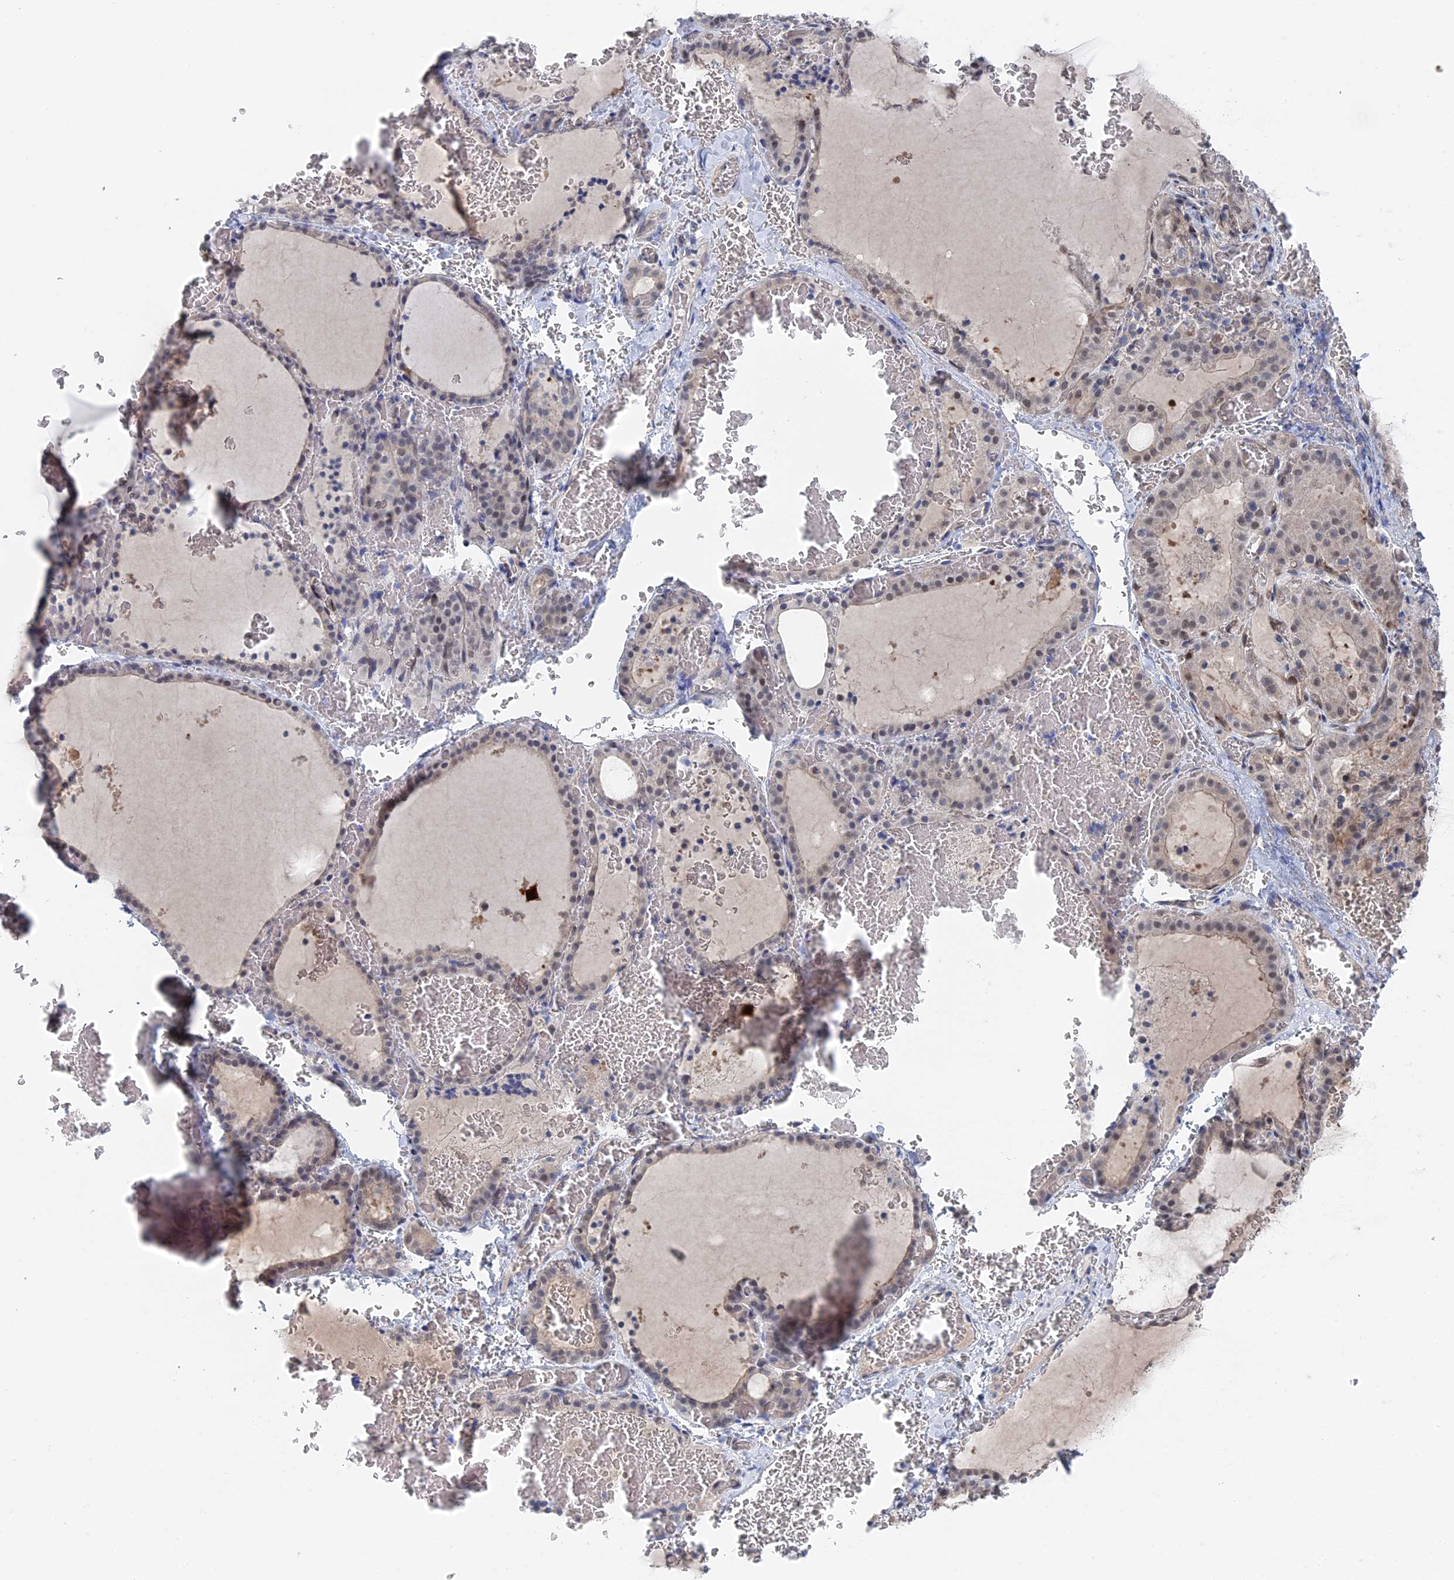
{"staining": {"intensity": "weak", "quantity": "<25%", "location": "cytoplasmic/membranous"}, "tissue": "thyroid gland", "cell_type": "Glandular cells", "image_type": "normal", "snomed": [{"axis": "morphology", "description": "Normal tissue, NOS"}, {"axis": "topography", "description": "Thyroid gland"}], "caption": "Glandular cells show no significant protein positivity in unremarkable thyroid gland. (DAB (3,3'-diaminobenzidine) immunohistochemistry visualized using brightfield microscopy, high magnification).", "gene": "IRGQ", "patient": {"sex": "female", "age": 39}}